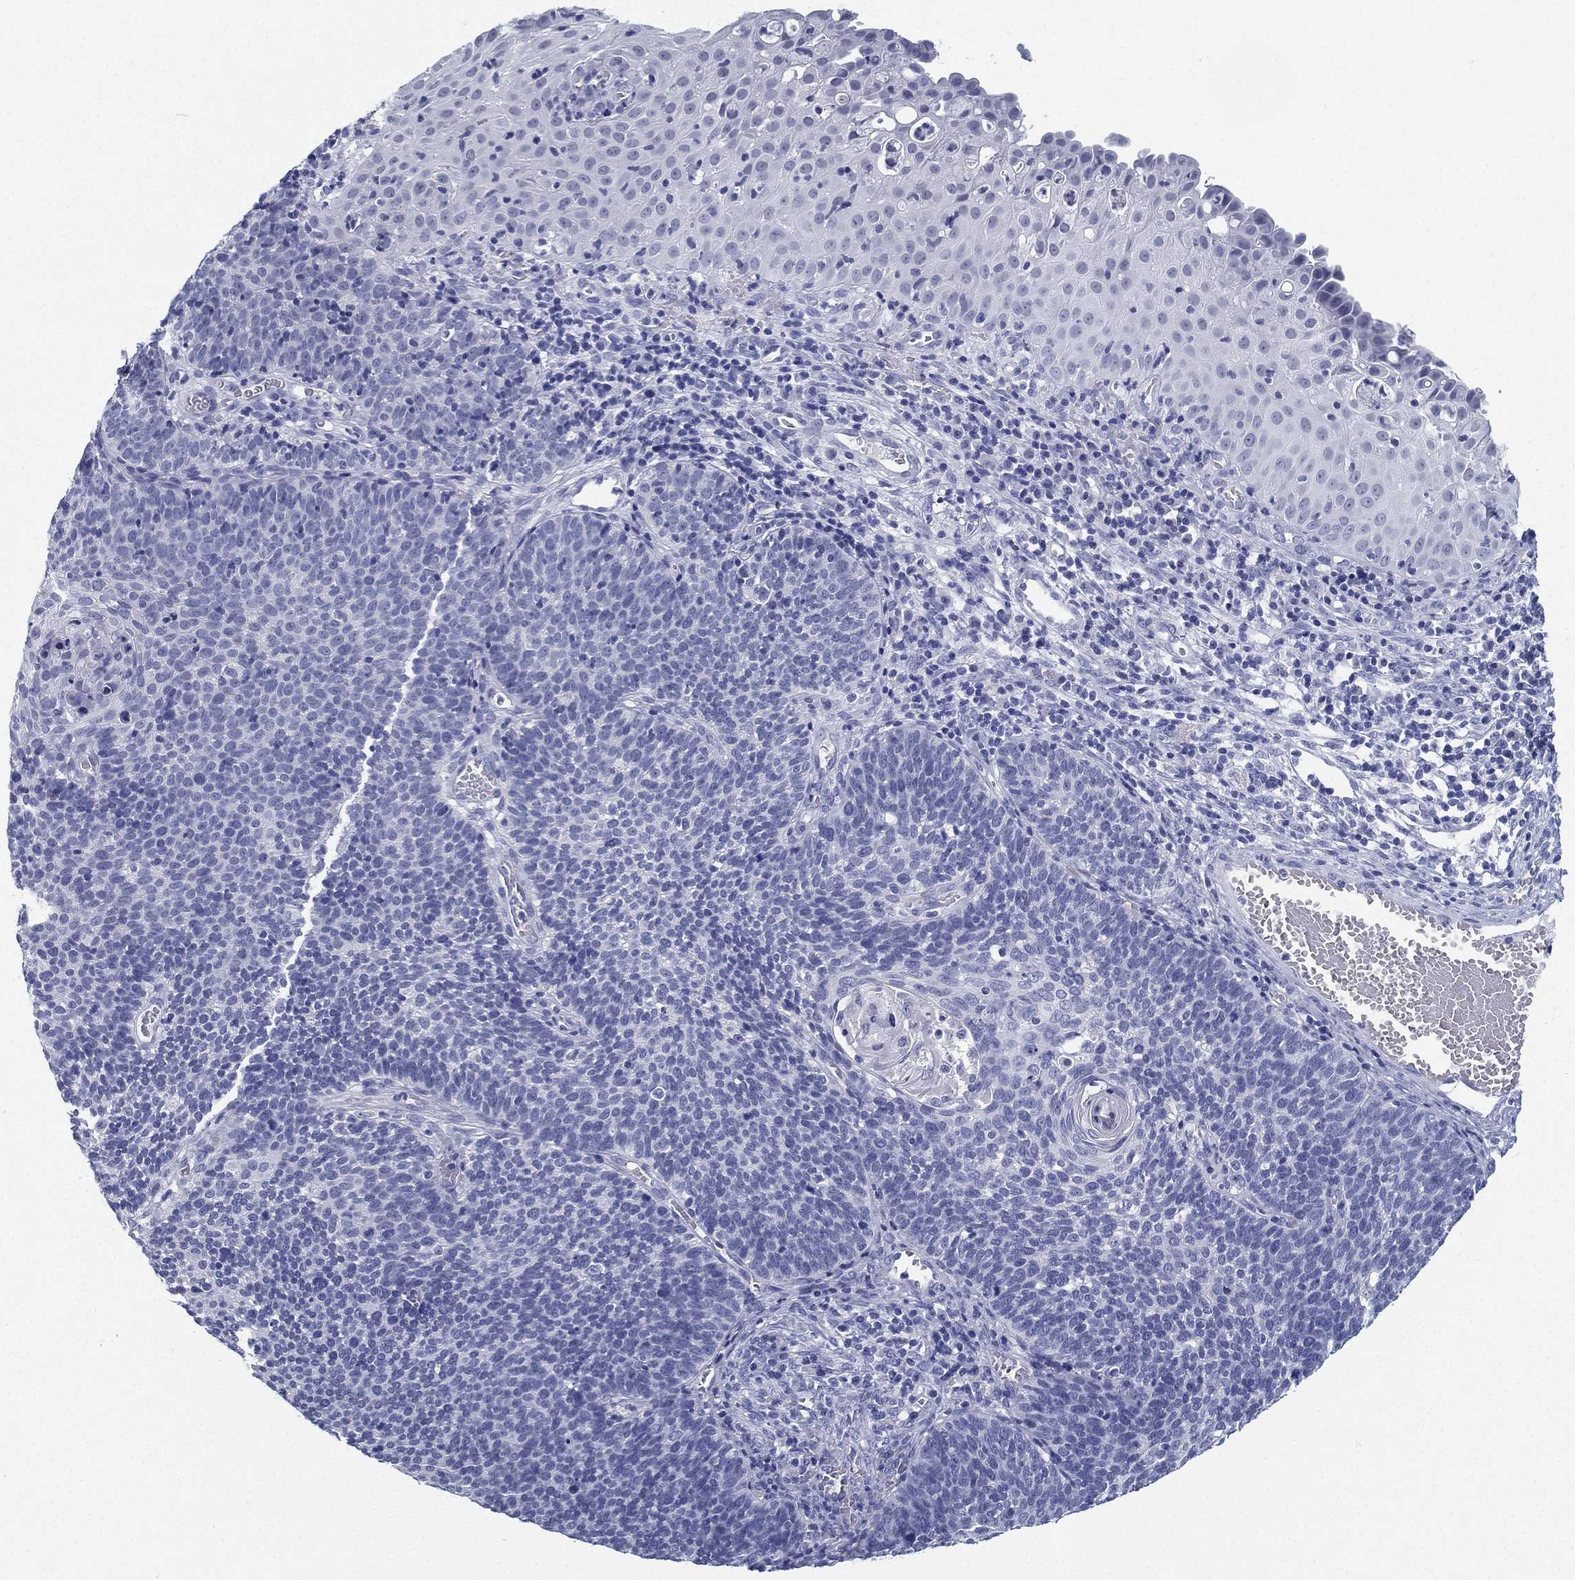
{"staining": {"intensity": "negative", "quantity": "none", "location": "none"}, "tissue": "cervical cancer", "cell_type": "Tumor cells", "image_type": "cancer", "snomed": [{"axis": "morphology", "description": "Normal tissue, NOS"}, {"axis": "morphology", "description": "Squamous cell carcinoma, NOS"}, {"axis": "topography", "description": "Cervix"}], "caption": "Squamous cell carcinoma (cervical) was stained to show a protein in brown. There is no significant staining in tumor cells.", "gene": "ATP1B2", "patient": {"sex": "female", "age": 39}}